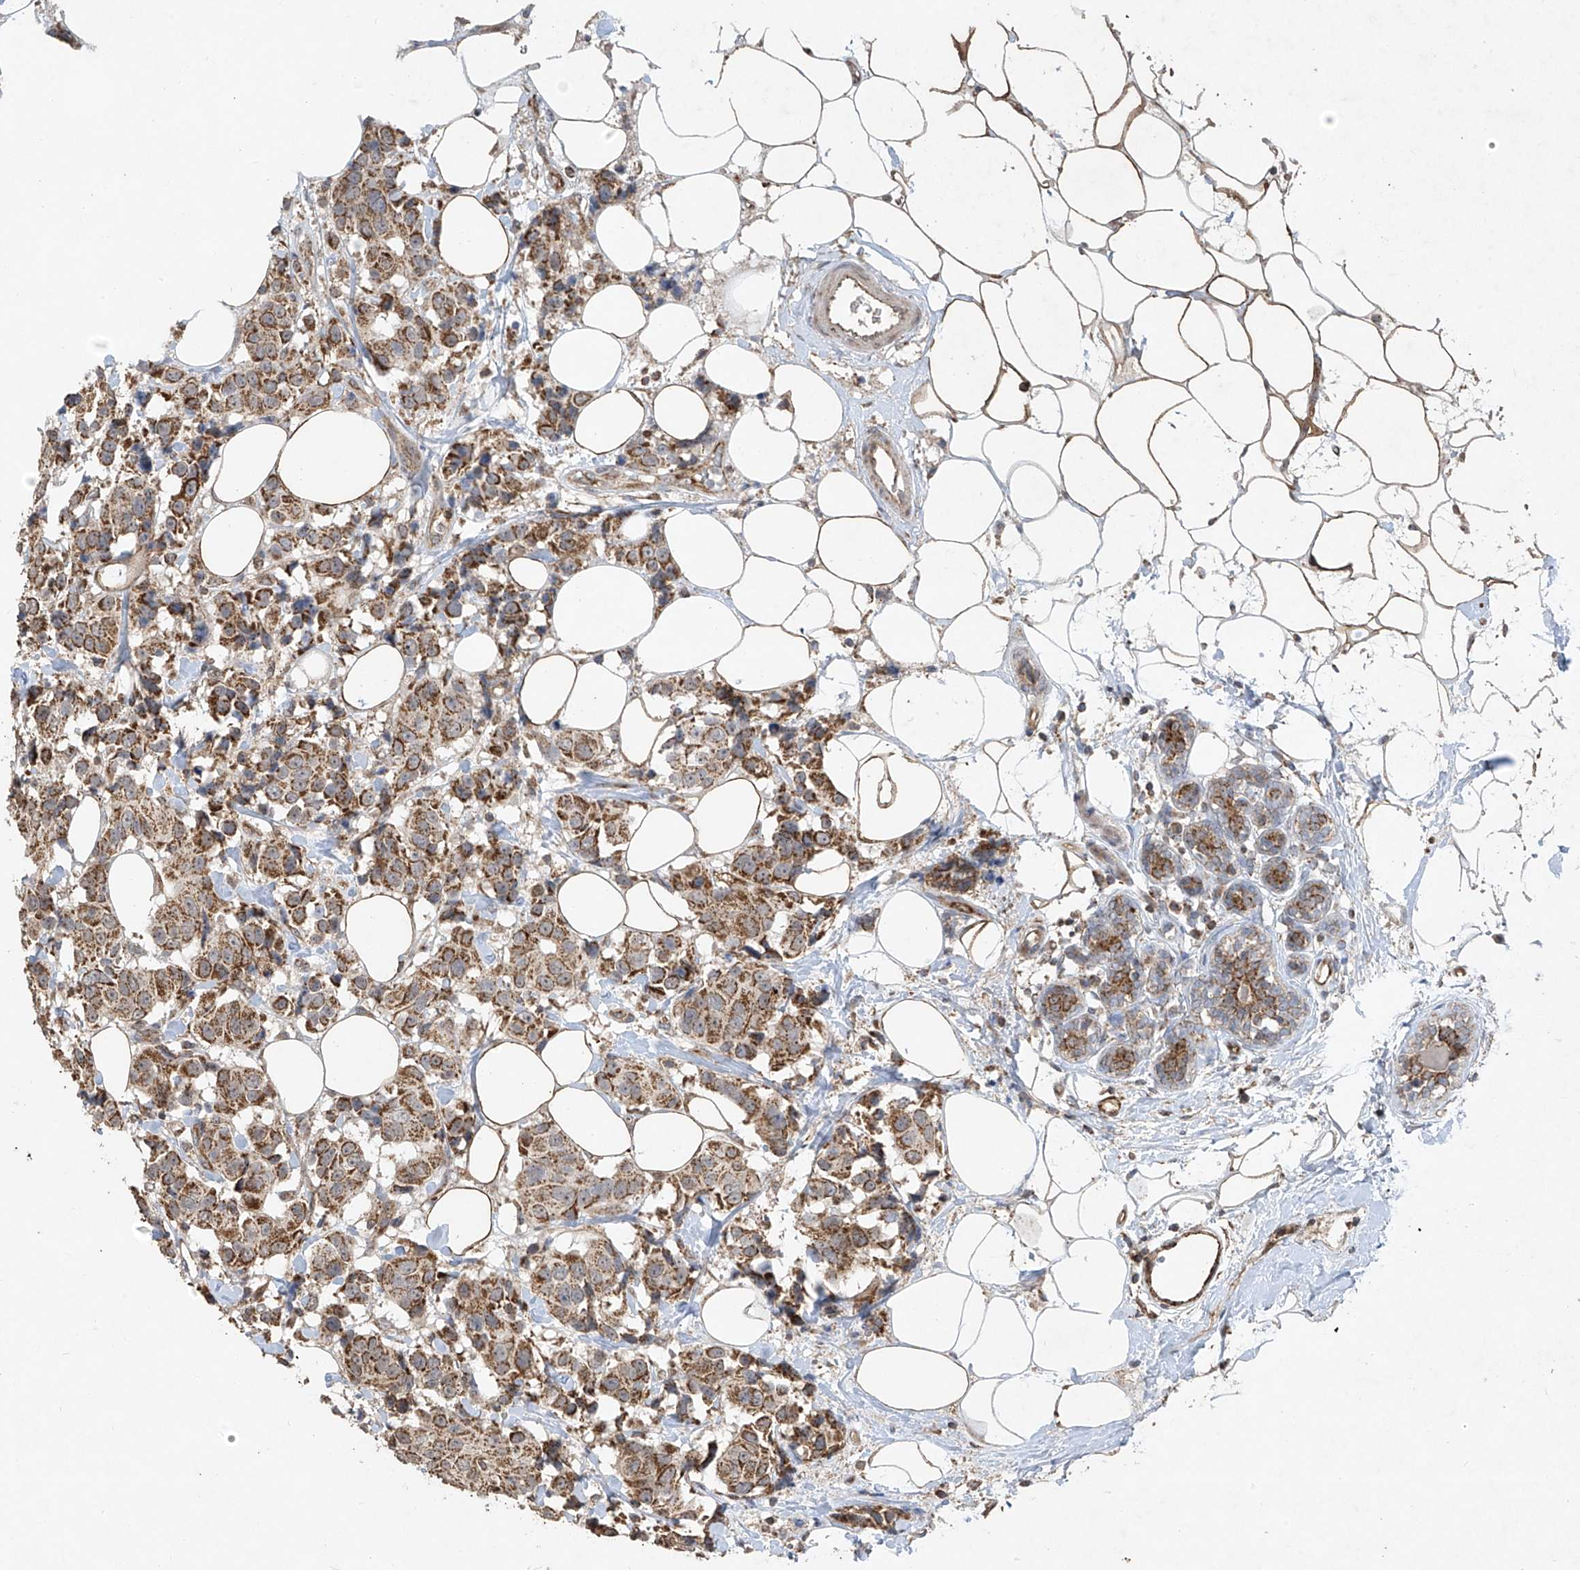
{"staining": {"intensity": "moderate", "quantity": ">75%", "location": "cytoplasmic/membranous"}, "tissue": "breast cancer", "cell_type": "Tumor cells", "image_type": "cancer", "snomed": [{"axis": "morphology", "description": "Normal tissue, NOS"}, {"axis": "morphology", "description": "Duct carcinoma"}, {"axis": "topography", "description": "Breast"}], "caption": "This is an image of immunohistochemistry staining of breast invasive ductal carcinoma, which shows moderate positivity in the cytoplasmic/membranous of tumor cells.", "gene": "UQCC1", "patient": {"sex": "female", "age": 39}}